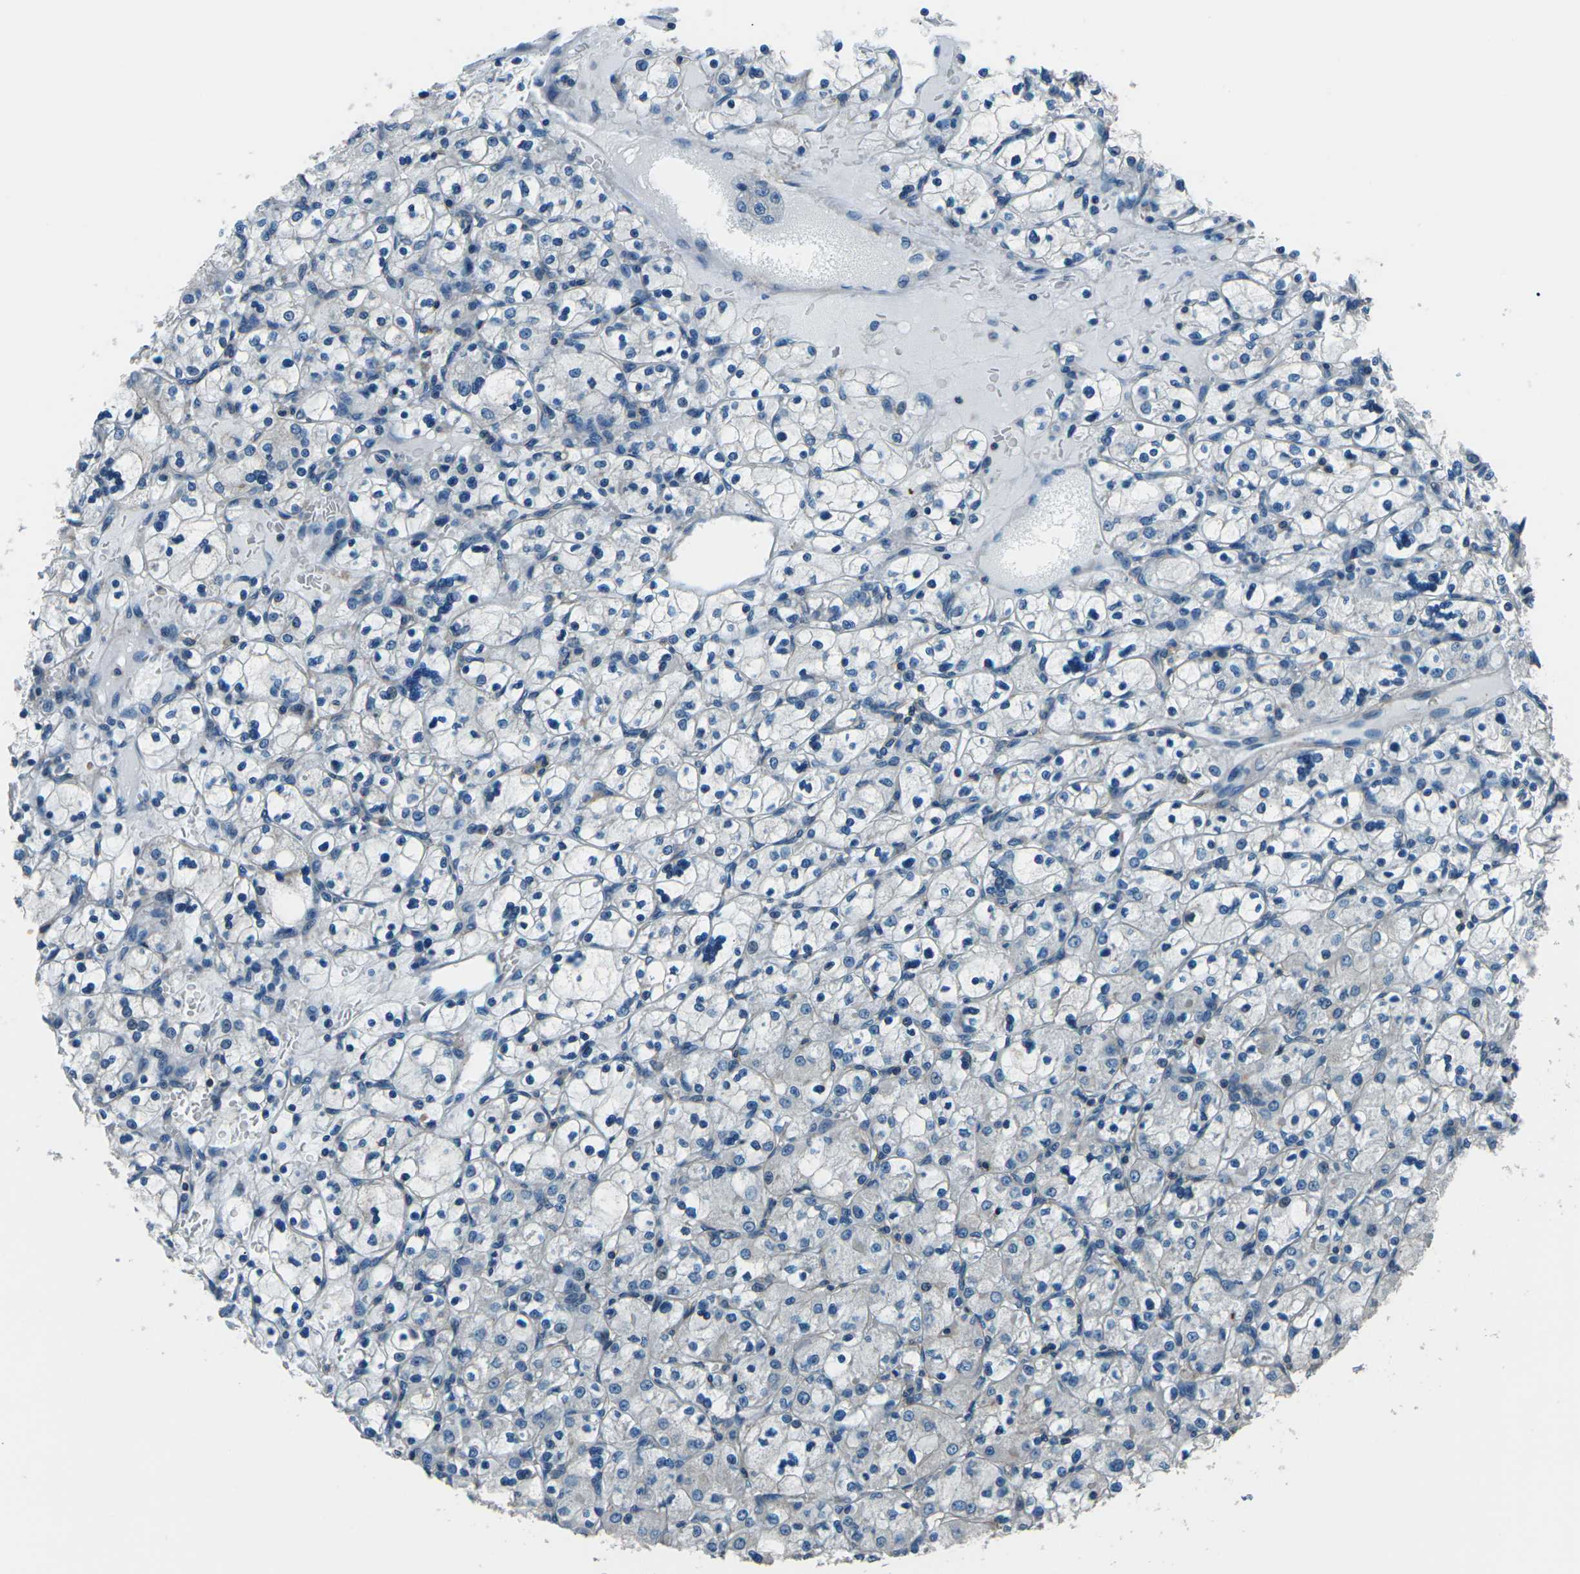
{"staining": {"intensity": "negative", "quantity": "none", "location": "none"}, "tissue": "renal cancer", "cell_type": "Tumor cells", "image_type": "cancer", "snomed": [{"axis": "morphology", "description": "Adenocarcinoma, NOS"}, {"axis": "topography", "description": "Kidney"}], "caption": "There is no significant staining in tumor cells of adenocarcinoma (renal). The staining is performed using DAB brown chromogen with nuclei counter-stained in using hematoxylin.", "gene": "CMTM4", "patient": {"sex": "female", "age": 83}}